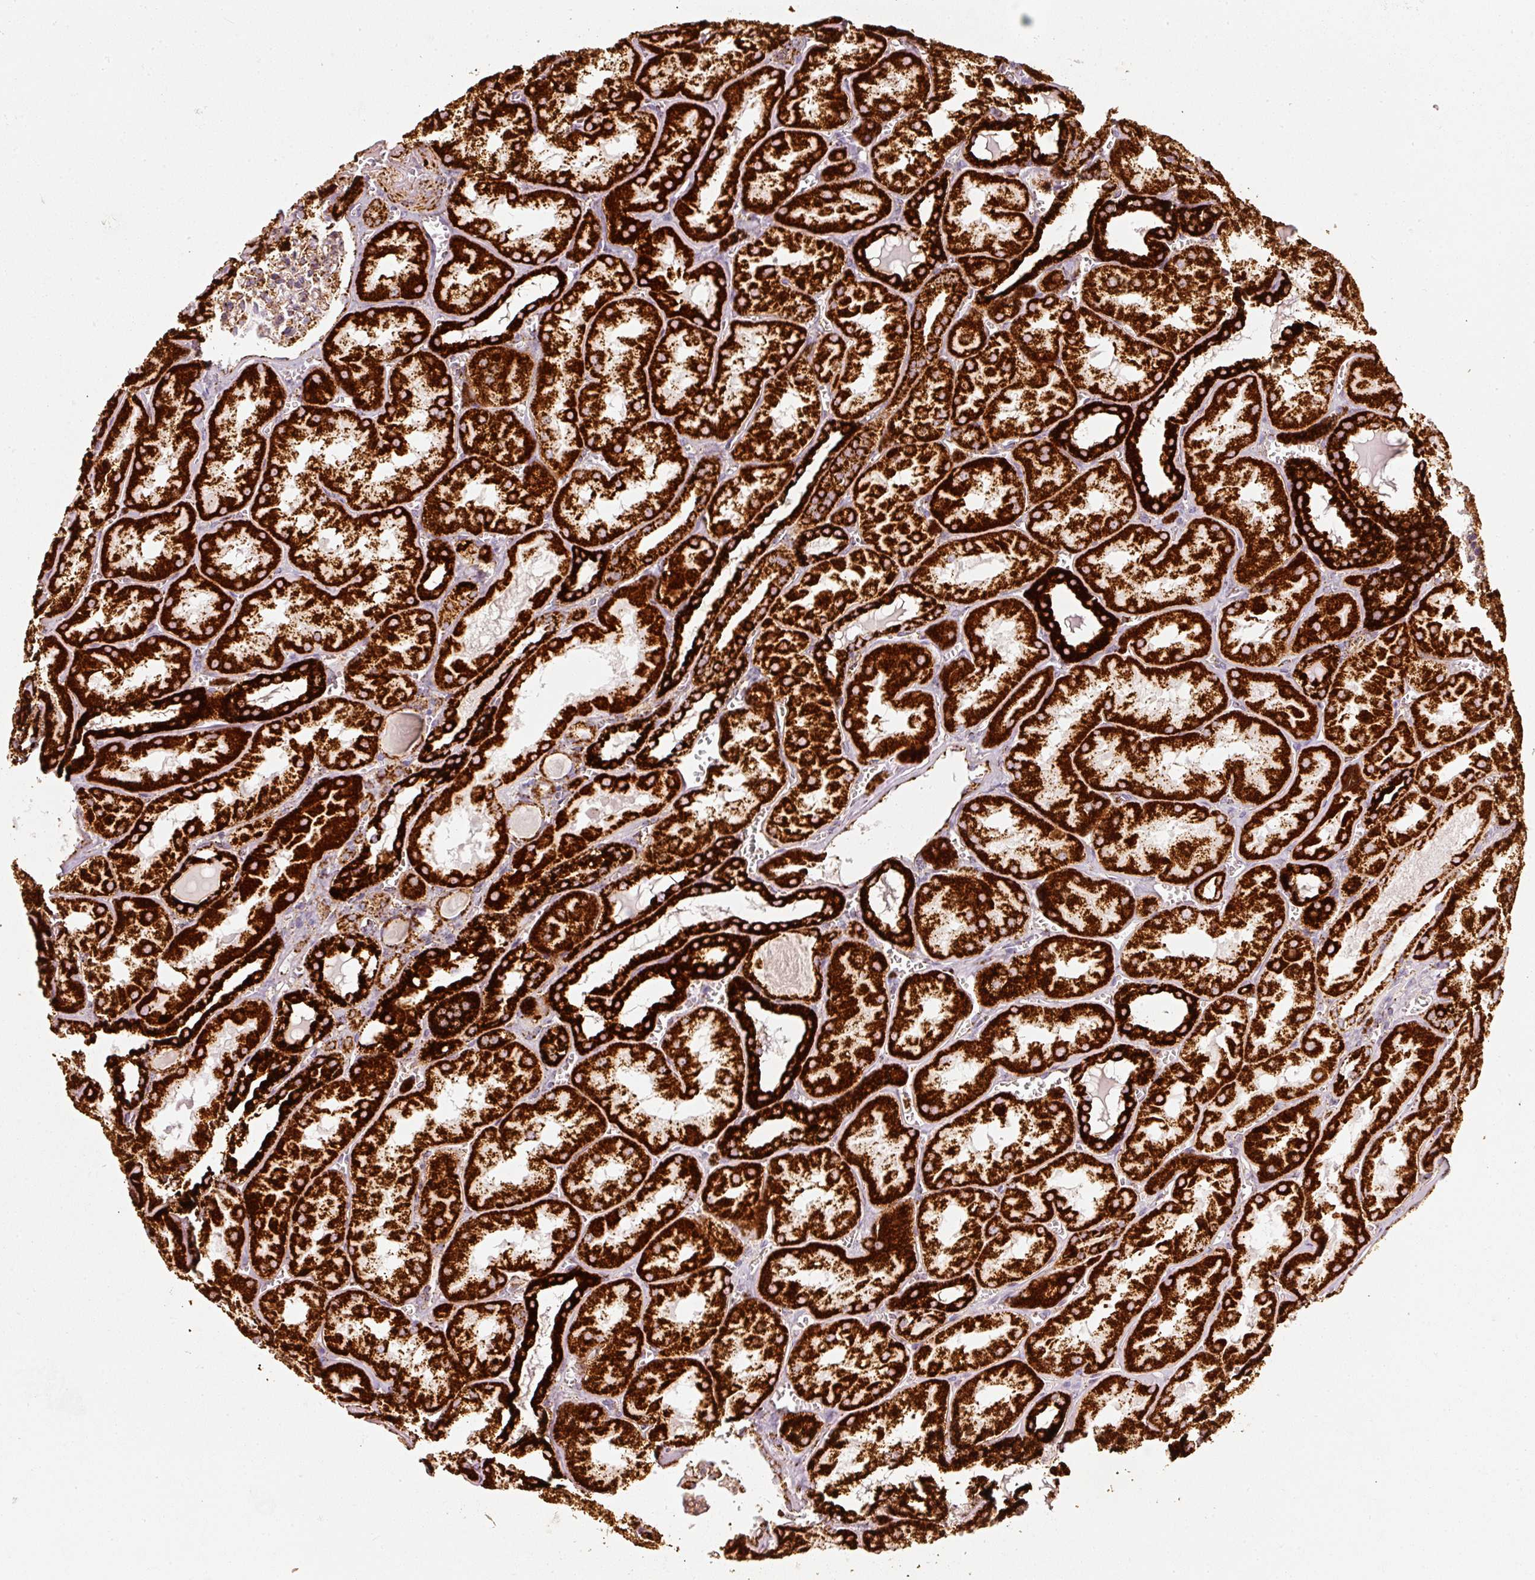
{"staining": {"intensity": "moderate", "quantity": ">75%", "location": "cytoplasmic/membranous"}, "tissue": "kidney", "cell_type": "Cells in glomeruli", "image_type": "normal", "snomed": [{"axis": "morphology", "description": "Normal tissue, NOS"}, {"axis": "topography", "description": "Kidney"}], "caption": "Benign kidney shows moderate cytoplasmic/membranous expression in about >75% of cells in glomeruli, visualized by immunohistochemistry. The staining is performed using DAB brown chromogen to label protein expression. The nuclei are counter-stained blue using hematoxylin.", "gene": "UQCRC1", "patient": {"sex": "male", "age": 61}}